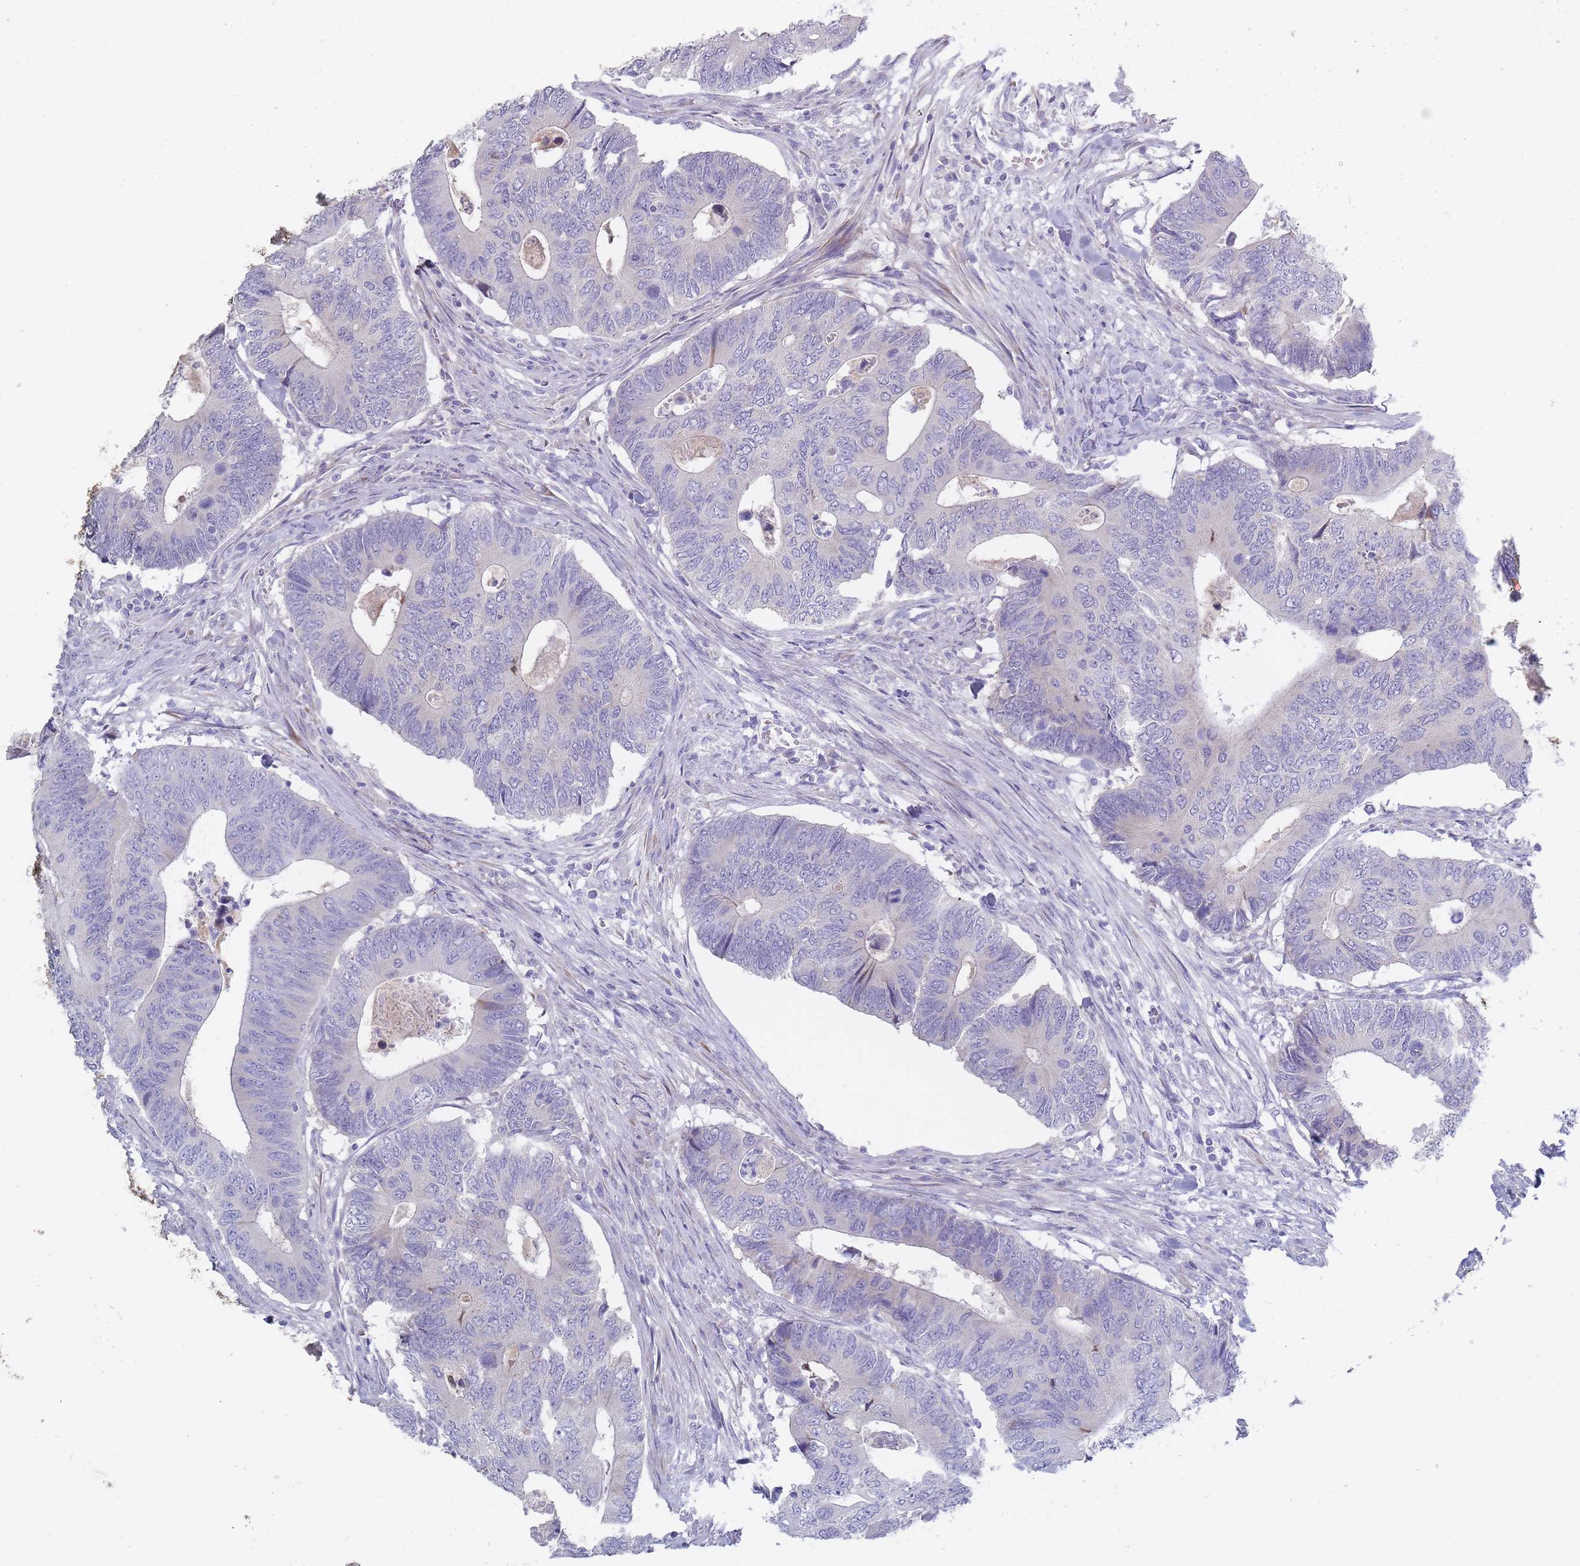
{"staining": {"intensity": "negative", "quantity": "none", "location": "none"}, "tissue": "colorectal cancer", "cell_type": "Tumor cells", "image_type": "cancer", "snomed": [{"axis": "morphology", "description": "Adenocarcinoma, NOS"}, {"axis": "topography", "description": "Colon"}], "caption": "This is an immunohistochemistry histopathology image of colorectal cancer (adenocarcinoma). There is no positivity in tumor cells.", "gene": "PIGU", "patient": {"sex": "male", "age": 87}}